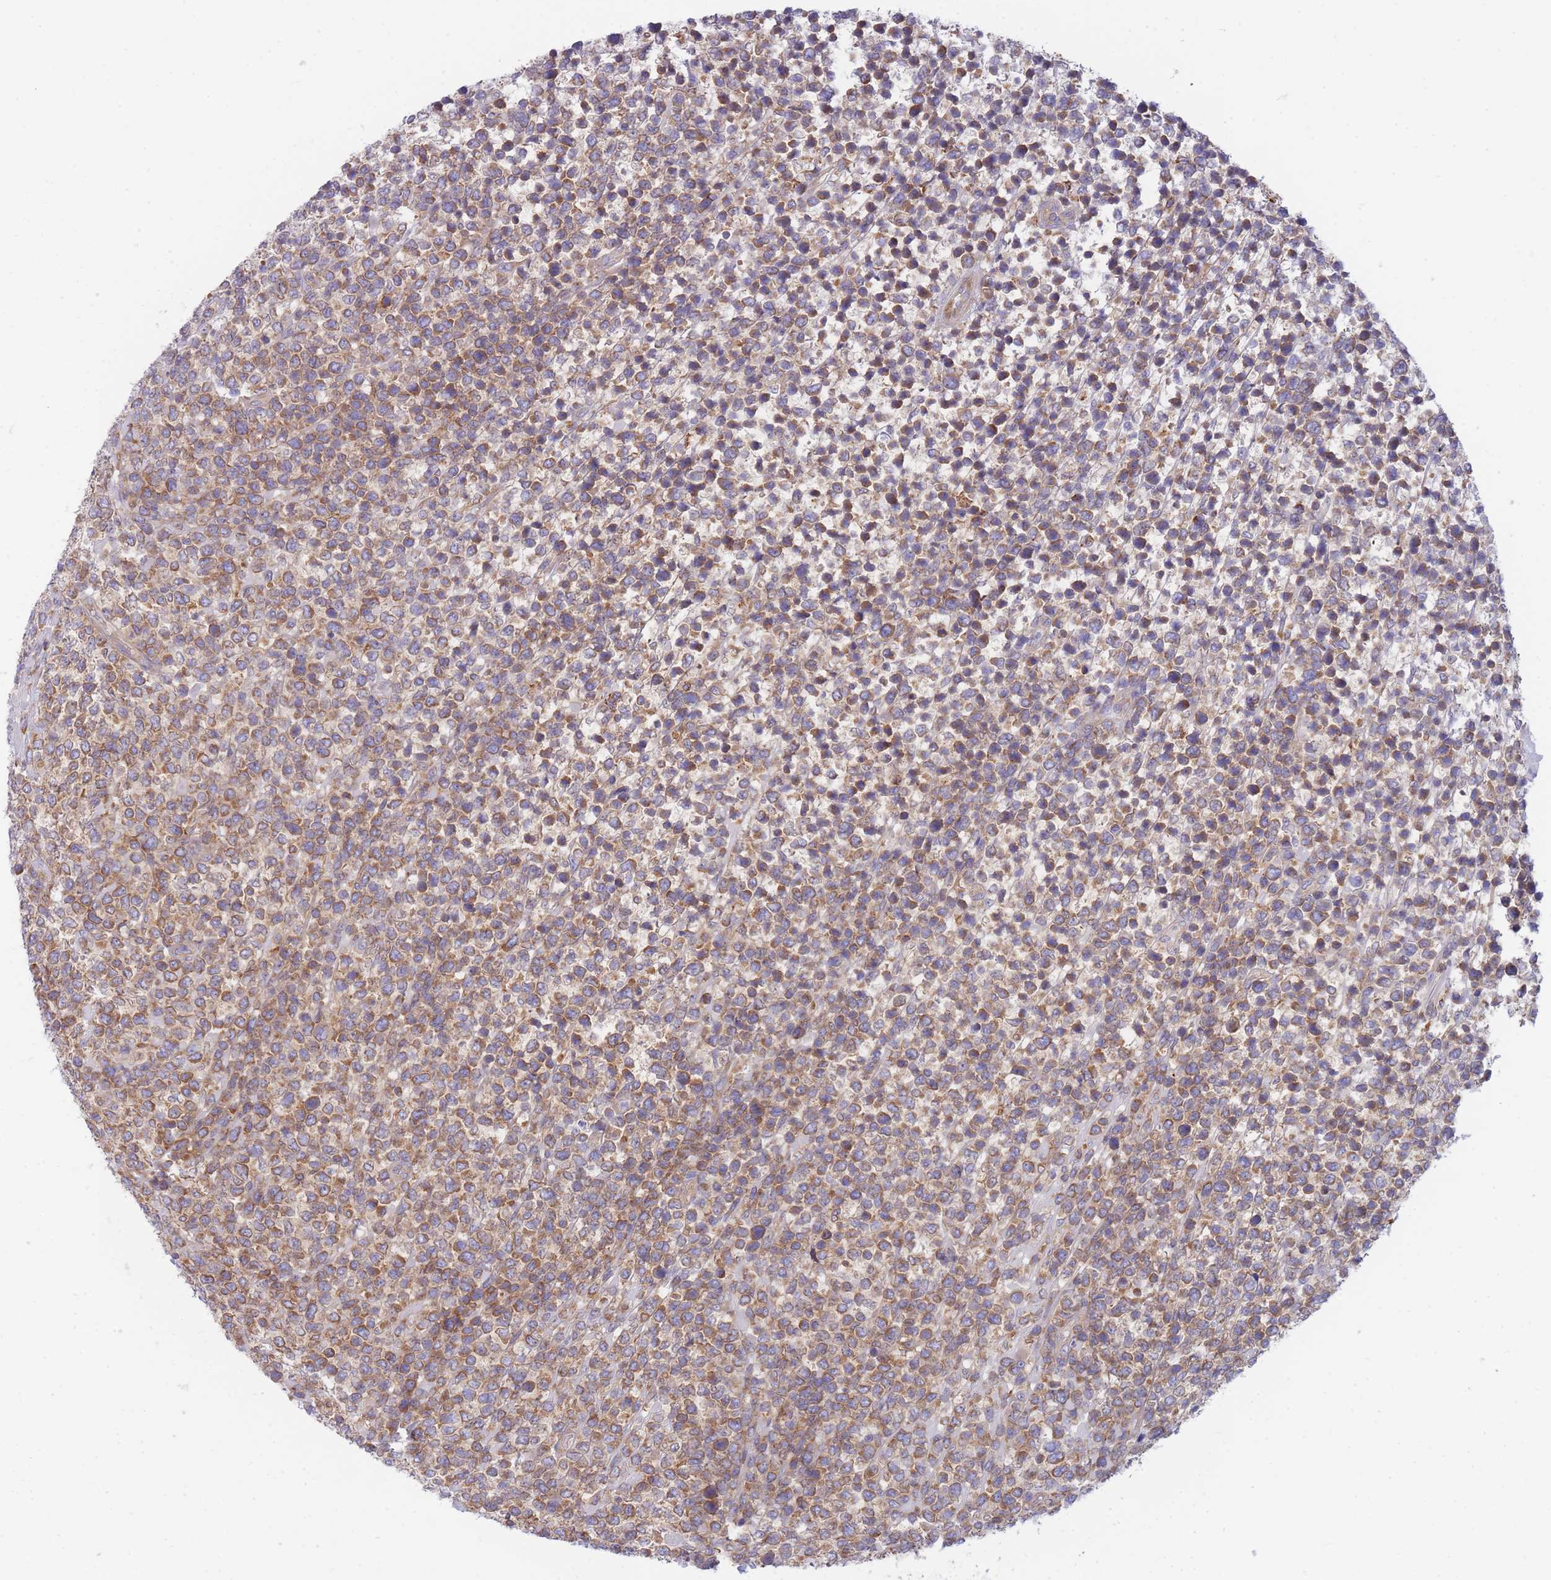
{"staining": {"intensity": "moderate", "quantity": "25%-75%", "location": "cytoplasmic/membranous"}, "tissue": "lymphoma", "cell_type": "Tumor cells", "image_type": "cancer", "snomed": [{"axis": "morphology", "description": "Malignant lymphoma, non-Hodgkin's type, High grade"}, {"axis": "topography", "description": "Soft tissue"}], "caption": "There is medium levels of moderate cytoplasmic/membranous staining in tumor cells of lymphoma, as demonstrated by immunohistochemical staining (brown color).", "gene": "SH2B2", "patient": {"sex": "female", "age": 56}}